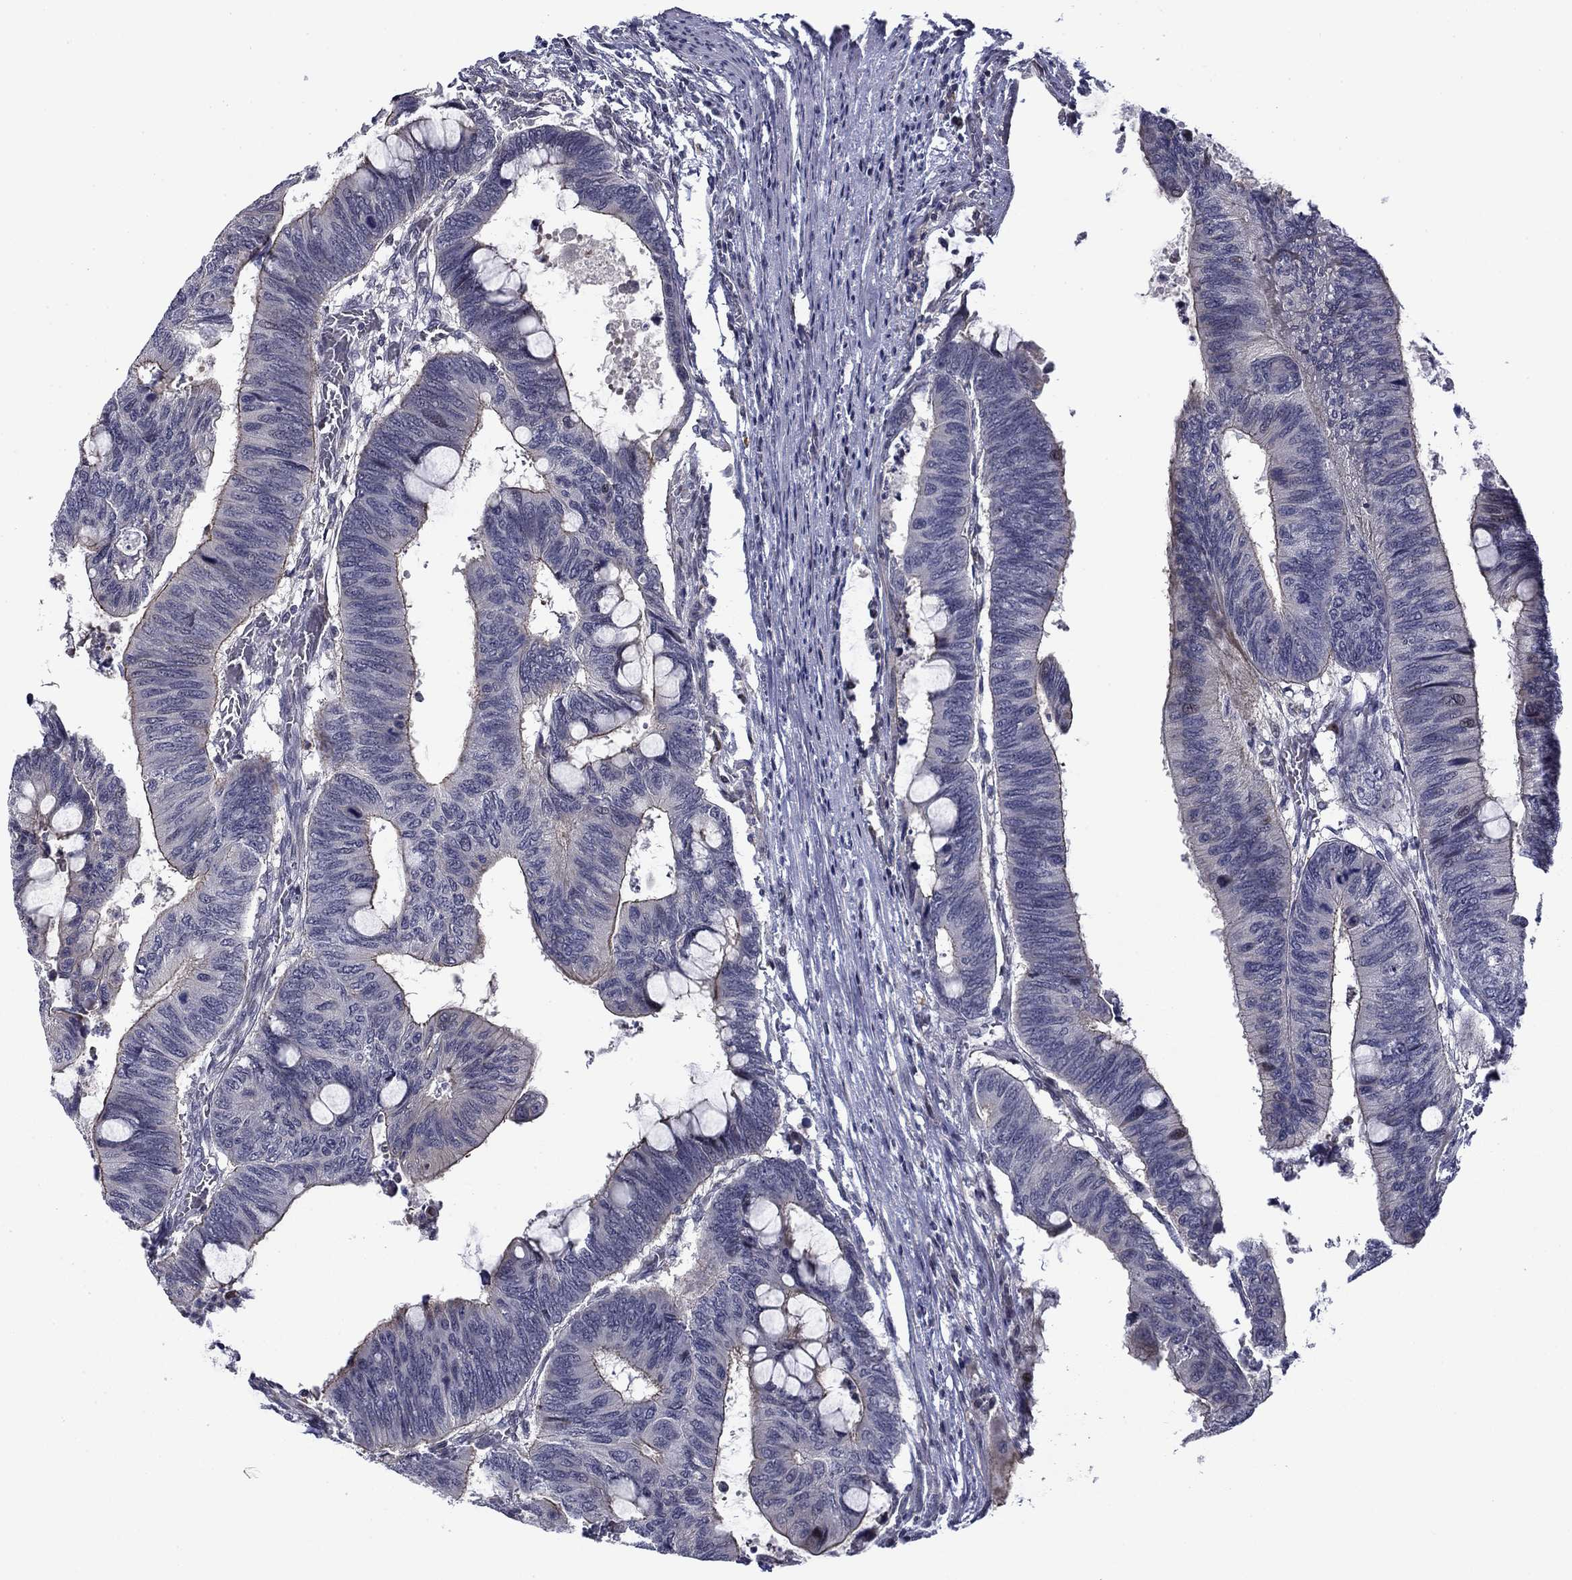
{"staining": {"intensity": "negative", "quantity": "none", "location": "none"}, "tissue": "colorectal cancer", "cell_type": "Tumor cells", "image_type": "cancer", "snomed": [{"axis": "morphology", "description": "Normal tissue, NOS"}, {"axis": "morphology", "description": "Adenocarcinoma, NOS"}, {"axis": "topography", "description": "Rectum"}, {"axis": "topography", "description": "Peripheral nerve tissue"}], "caption": "Micrograph shows no significant protein positivity in tumor cells of adenocarcinoma (colorectal).", "gene": "B3GAT1", "patient": {"sex": "male", "age": 92}}